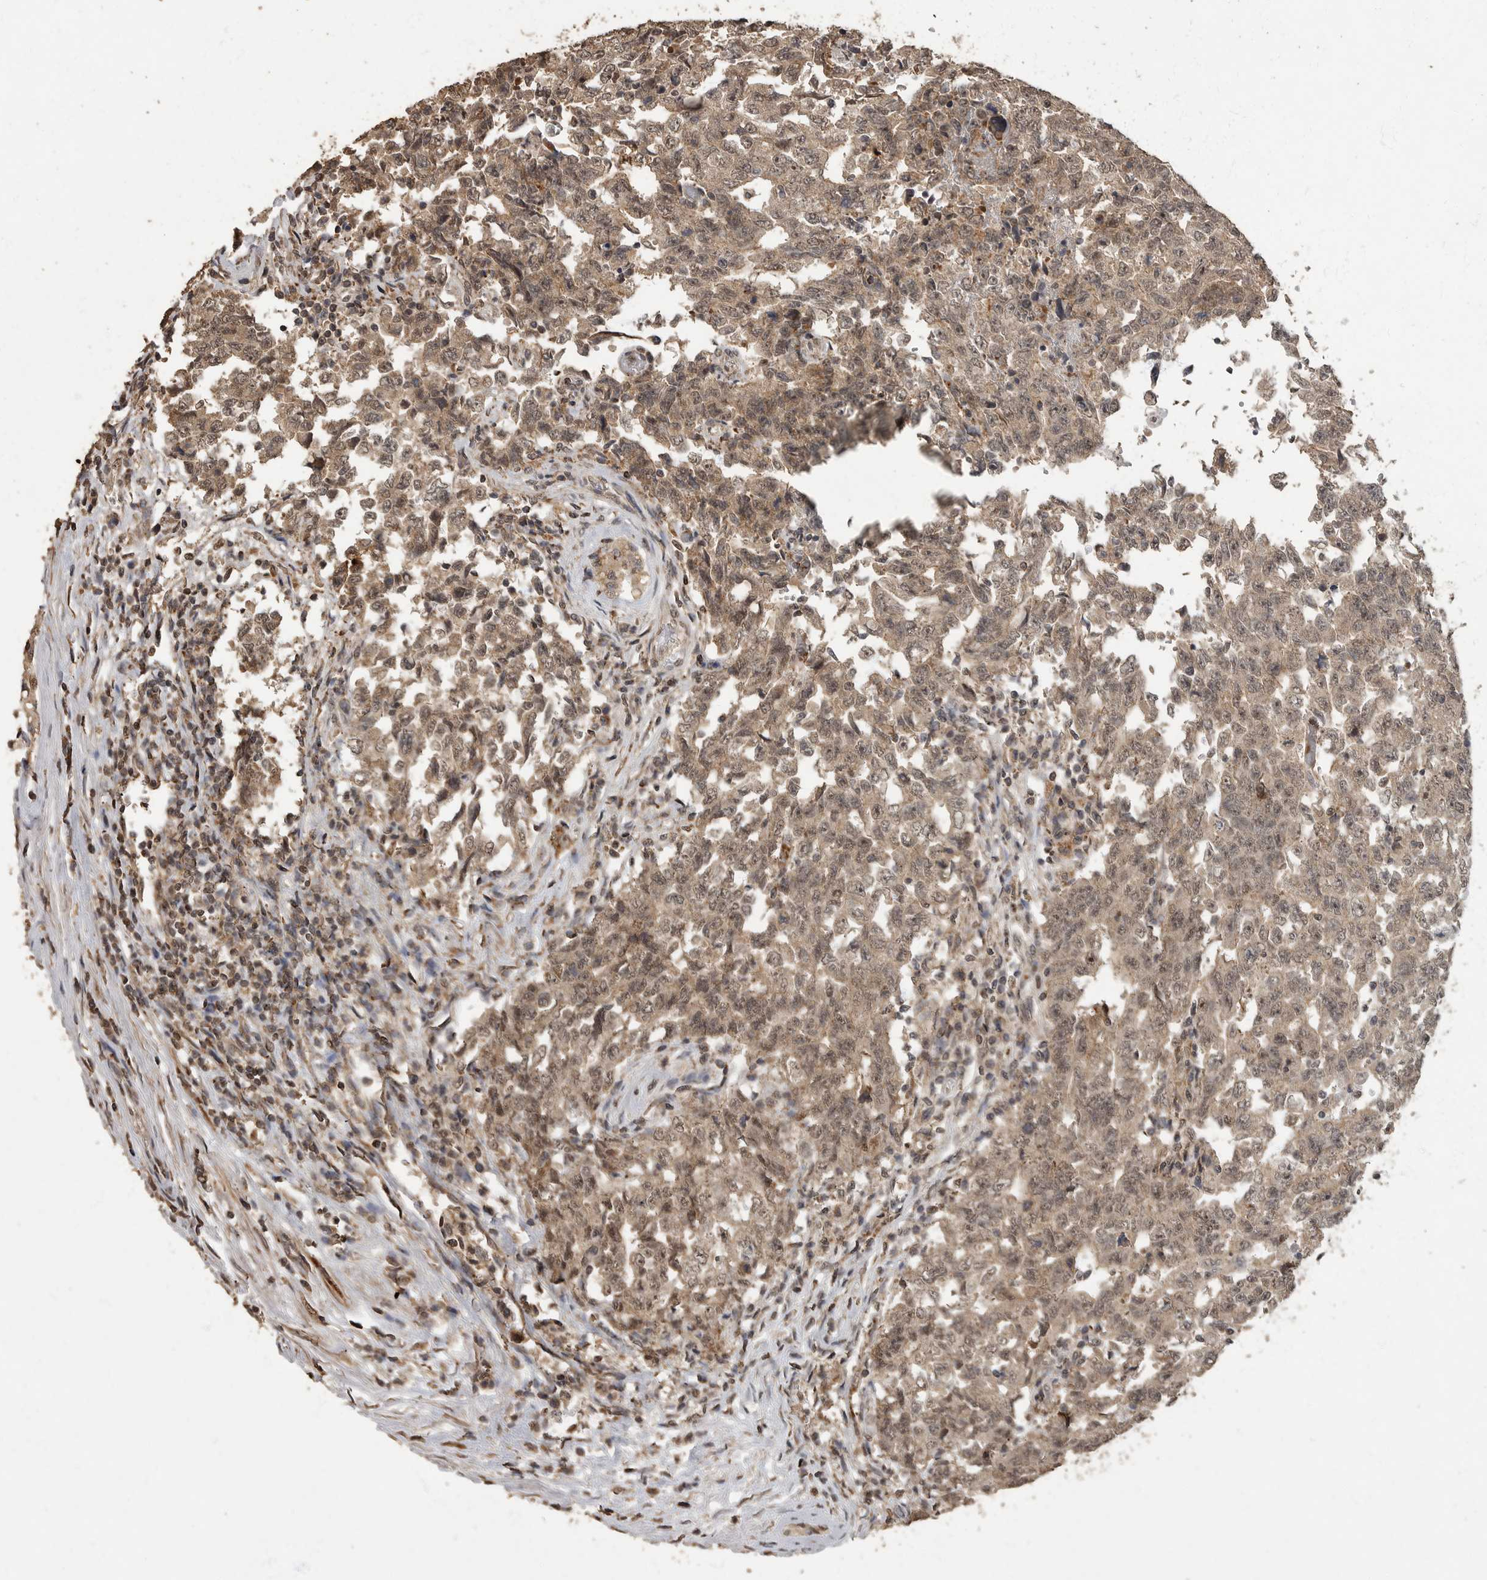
{"staining": {"intensity": "moderate", "quantity": ">75%", "location": "cytoplasmic/membranous,nuclear"}, "tissue": "testis cancer", "cell_type": "Tumor cells", "image_type": "cancer", "snomed": [{"axis": "morphology", "description": "Carcinoma, Embryonal, NOS"}, {"axis": "topography", "description": "Testis"}], "caption": "Protein expression analysis of testis cancer shows moderate cytoplasmic/membranous and nuclear staining in about >75% of tumor cells.", "gene": "MAFG", "patient": {"sex": "male", "age": 26}}